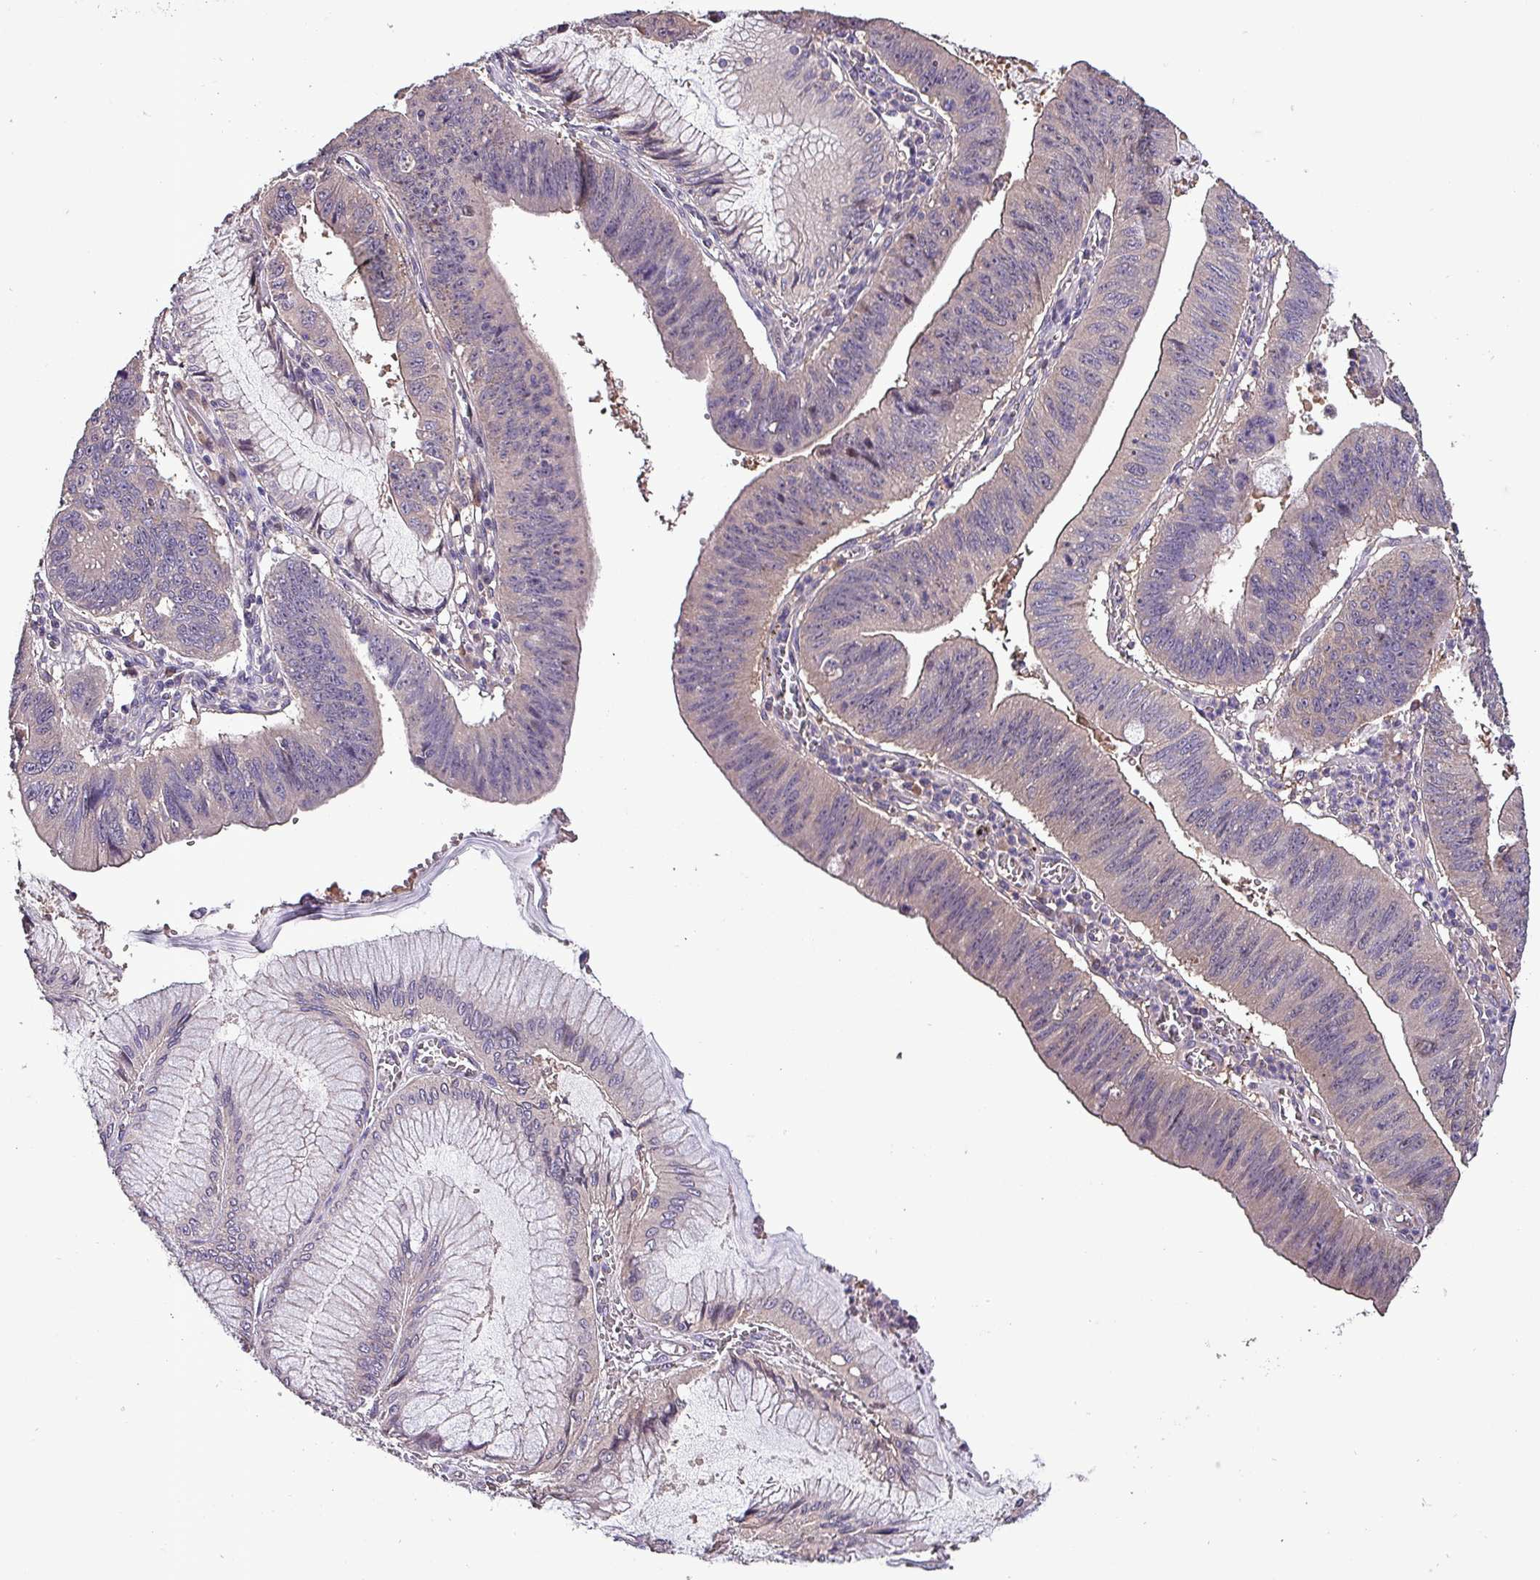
{"staining": {"intensity": "moderate", "quantity": "<25%", "location": "cytoplasmic/membranous"}, "tissue": "stomach cancer", "cell_type": "Tumor cells", "image_type": "cancer", "snomed": [{"axis": "morphology", "description": "Adenocarcinoma, NOS"}, {"axis": "topography", "description": "Stomach"}], "caption": "Stomach cancer was stained to show a protein in brown. There is low levels of moderate cytoplasmic/membranous staining in approximately <25% of tumor cells.", "gene": "PAFAH1B2", "patient": {"sex": "male", "age": 59}}